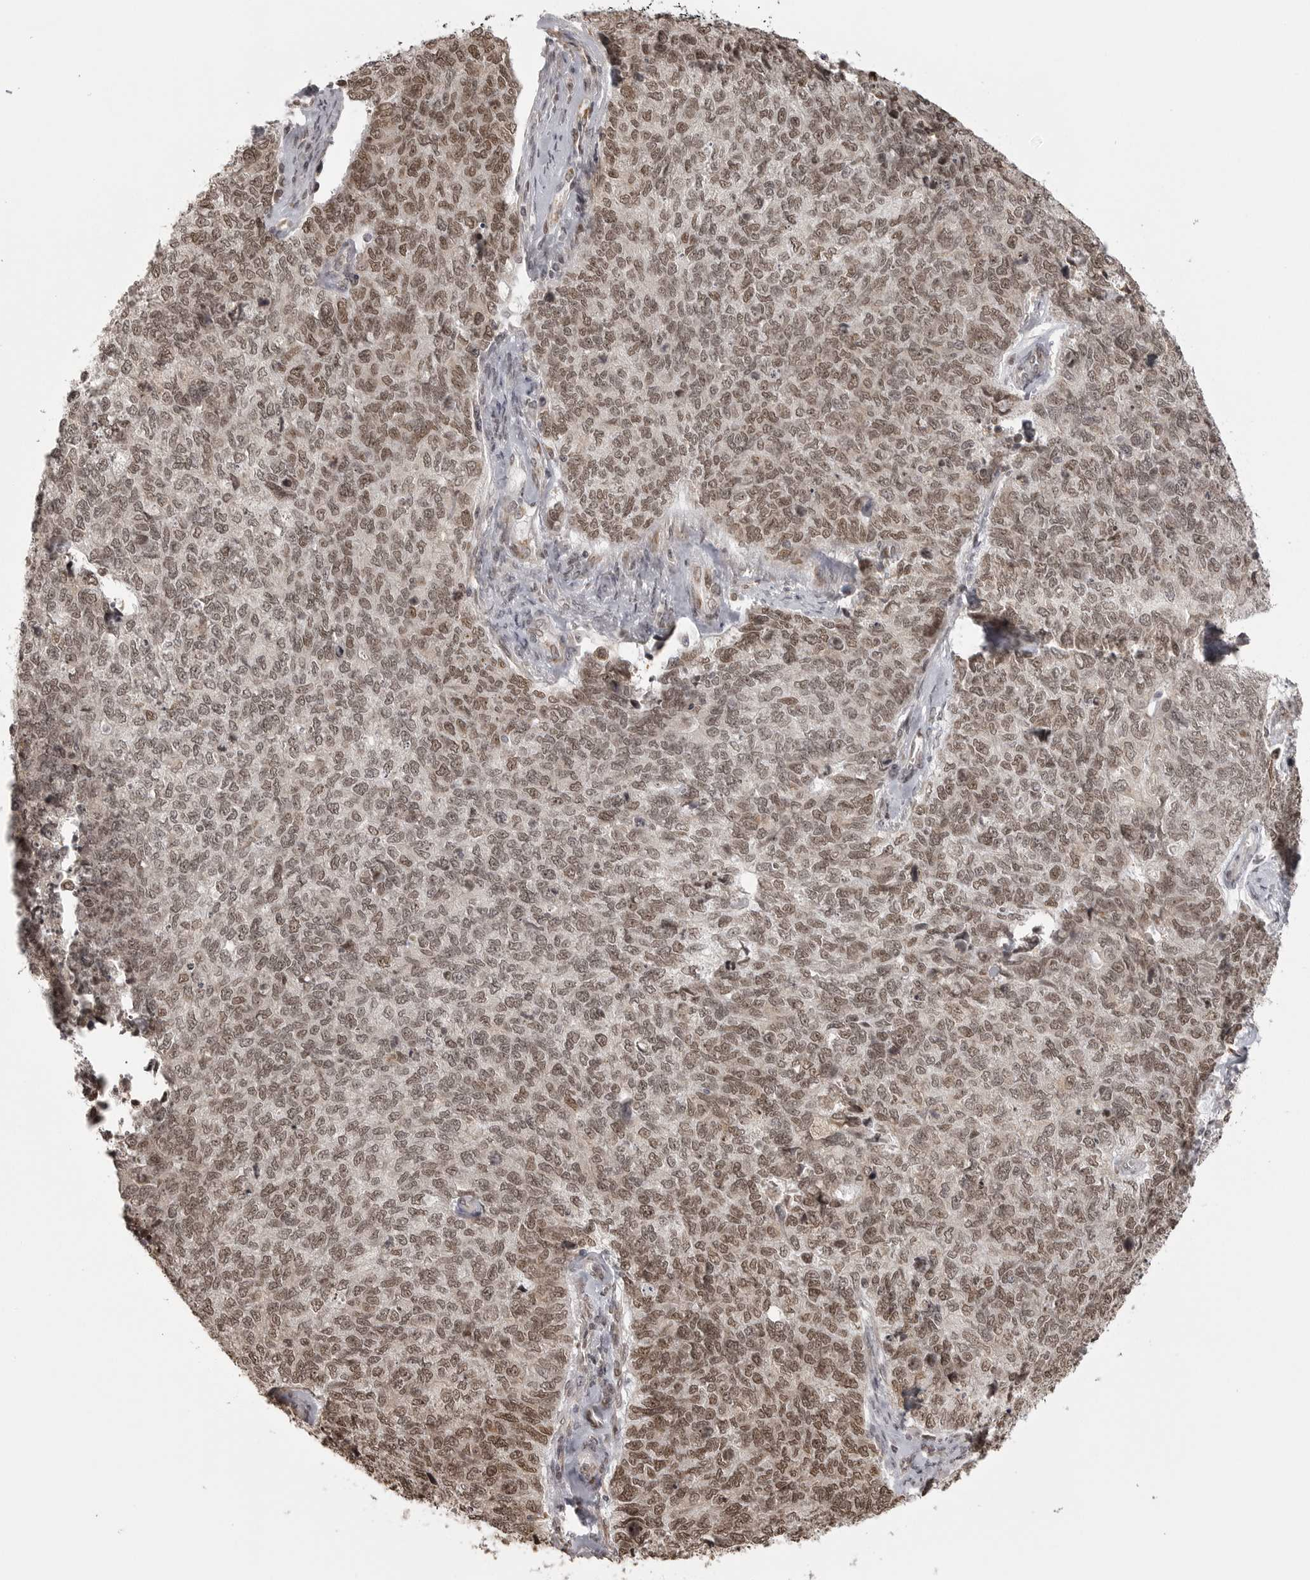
{"staining": {"intensity": "moderate", "quantity": ">75%", "location": "nuclear"}, "tissue": "cervical cancer", "cell_type": "Tumor cells", "image_type": "cancer", "snomed": [{"axis": "morphology", "description": "Squamous cell carcinoma, NOS"}, {"axis": "topography", "description": "Cervix"}], "caption": "High-magnification brightfield microscopy of cervical cancer (squamous cell carcinoma) stained with DAB (3,3'-diaminobenzidine) (brown) and counterstained with hematoxylin (blue). tumor cells exhibit moderate nuclear staining is appreciated in approximately>75% of cells.", "gene": "ISG20L2", "patient": {"sex": "female", "age": 63}}